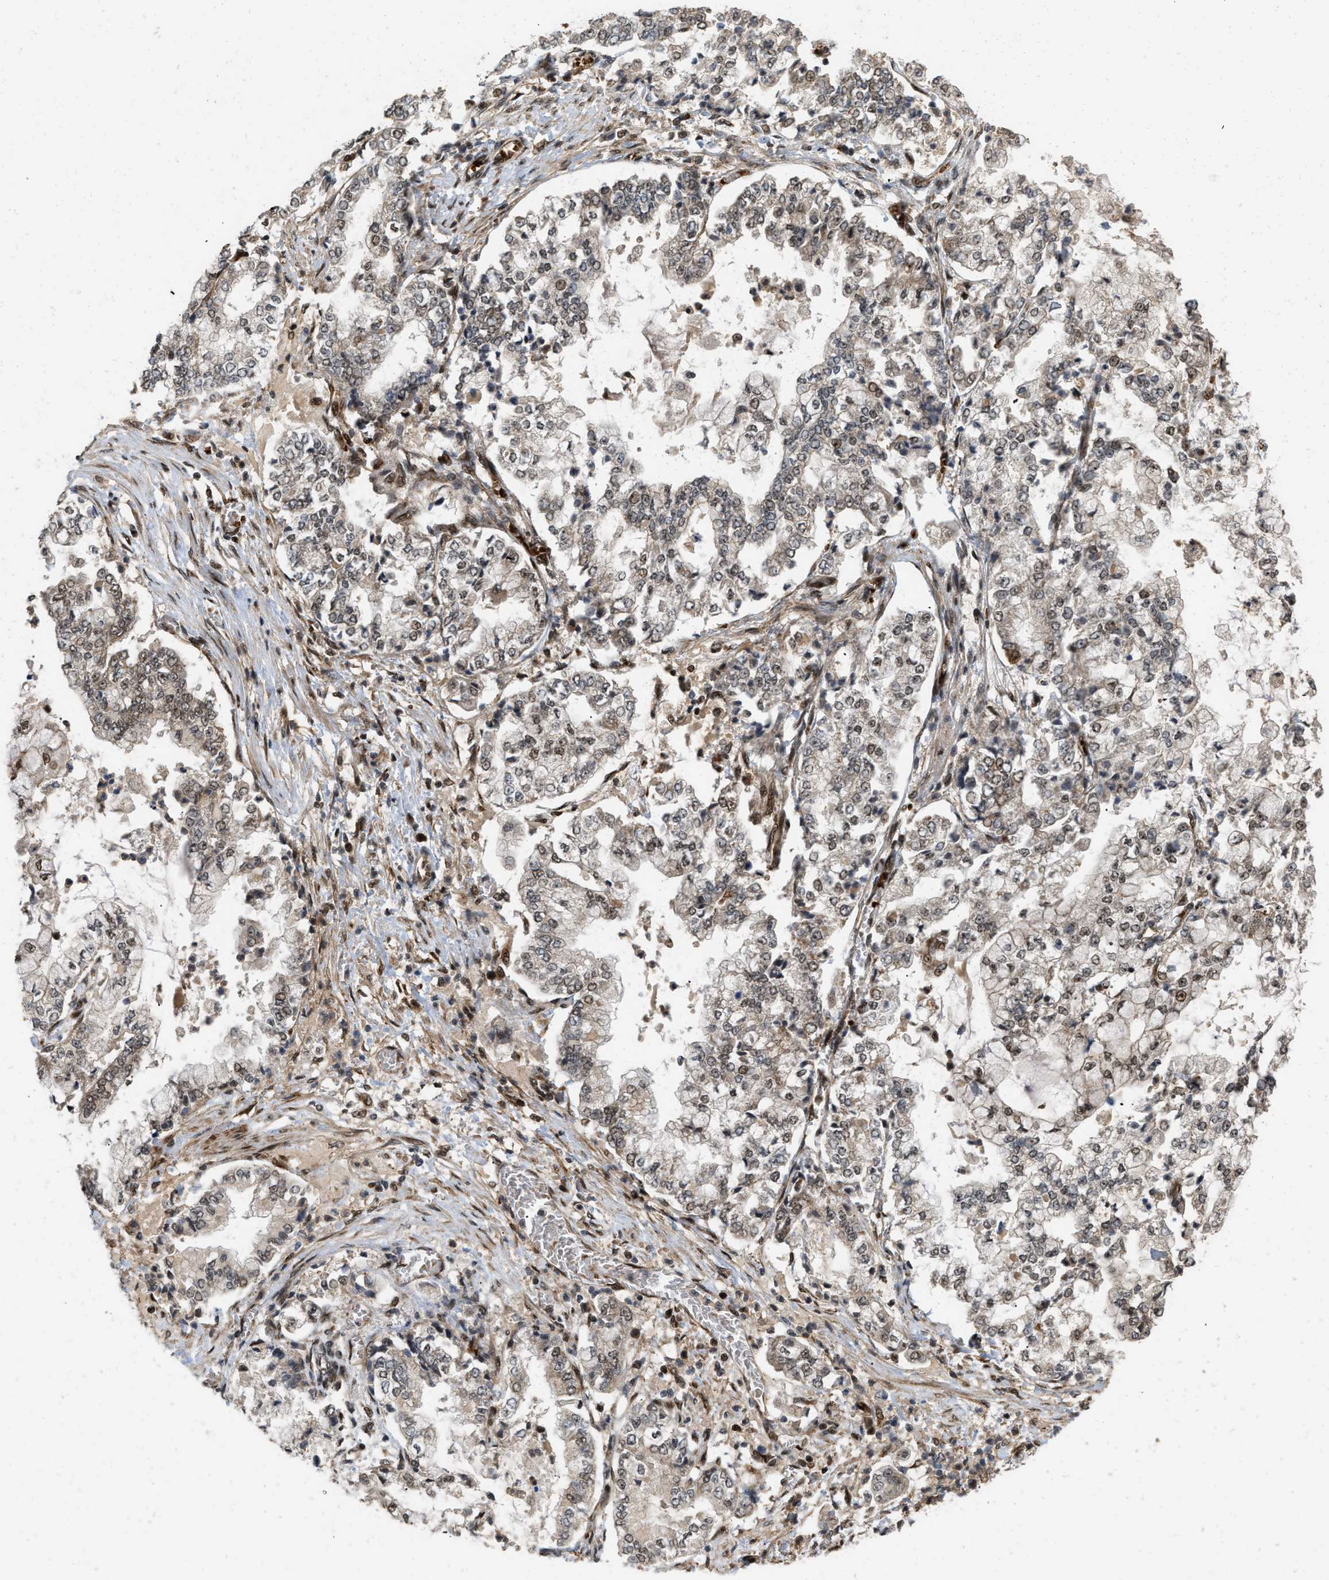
{"staining": {"intensity": "moderate", "quantity": ">75%", "location": "nuclear"}, "tissue": "stomach cancer", "cell_type": "Tumor cells", "image_type": "cancer", "snomed": [{"axis": "morphology", "description": "Adenocarcinoma, NOS"}, {"axis": "topography", "description": "Stomach"}], "caption": "High-magnification brightfield microscopy of stomach adenocarcinoma stained with DAB (brown) and counterstained with hematoxylin (blue). tumor cells exhibit moderate nuclear staining is seen in about>75% of cells. Nuclei are stained in blue.", "gene": "ANKRD11", "patient": {"sex": "male", "age": 76}}